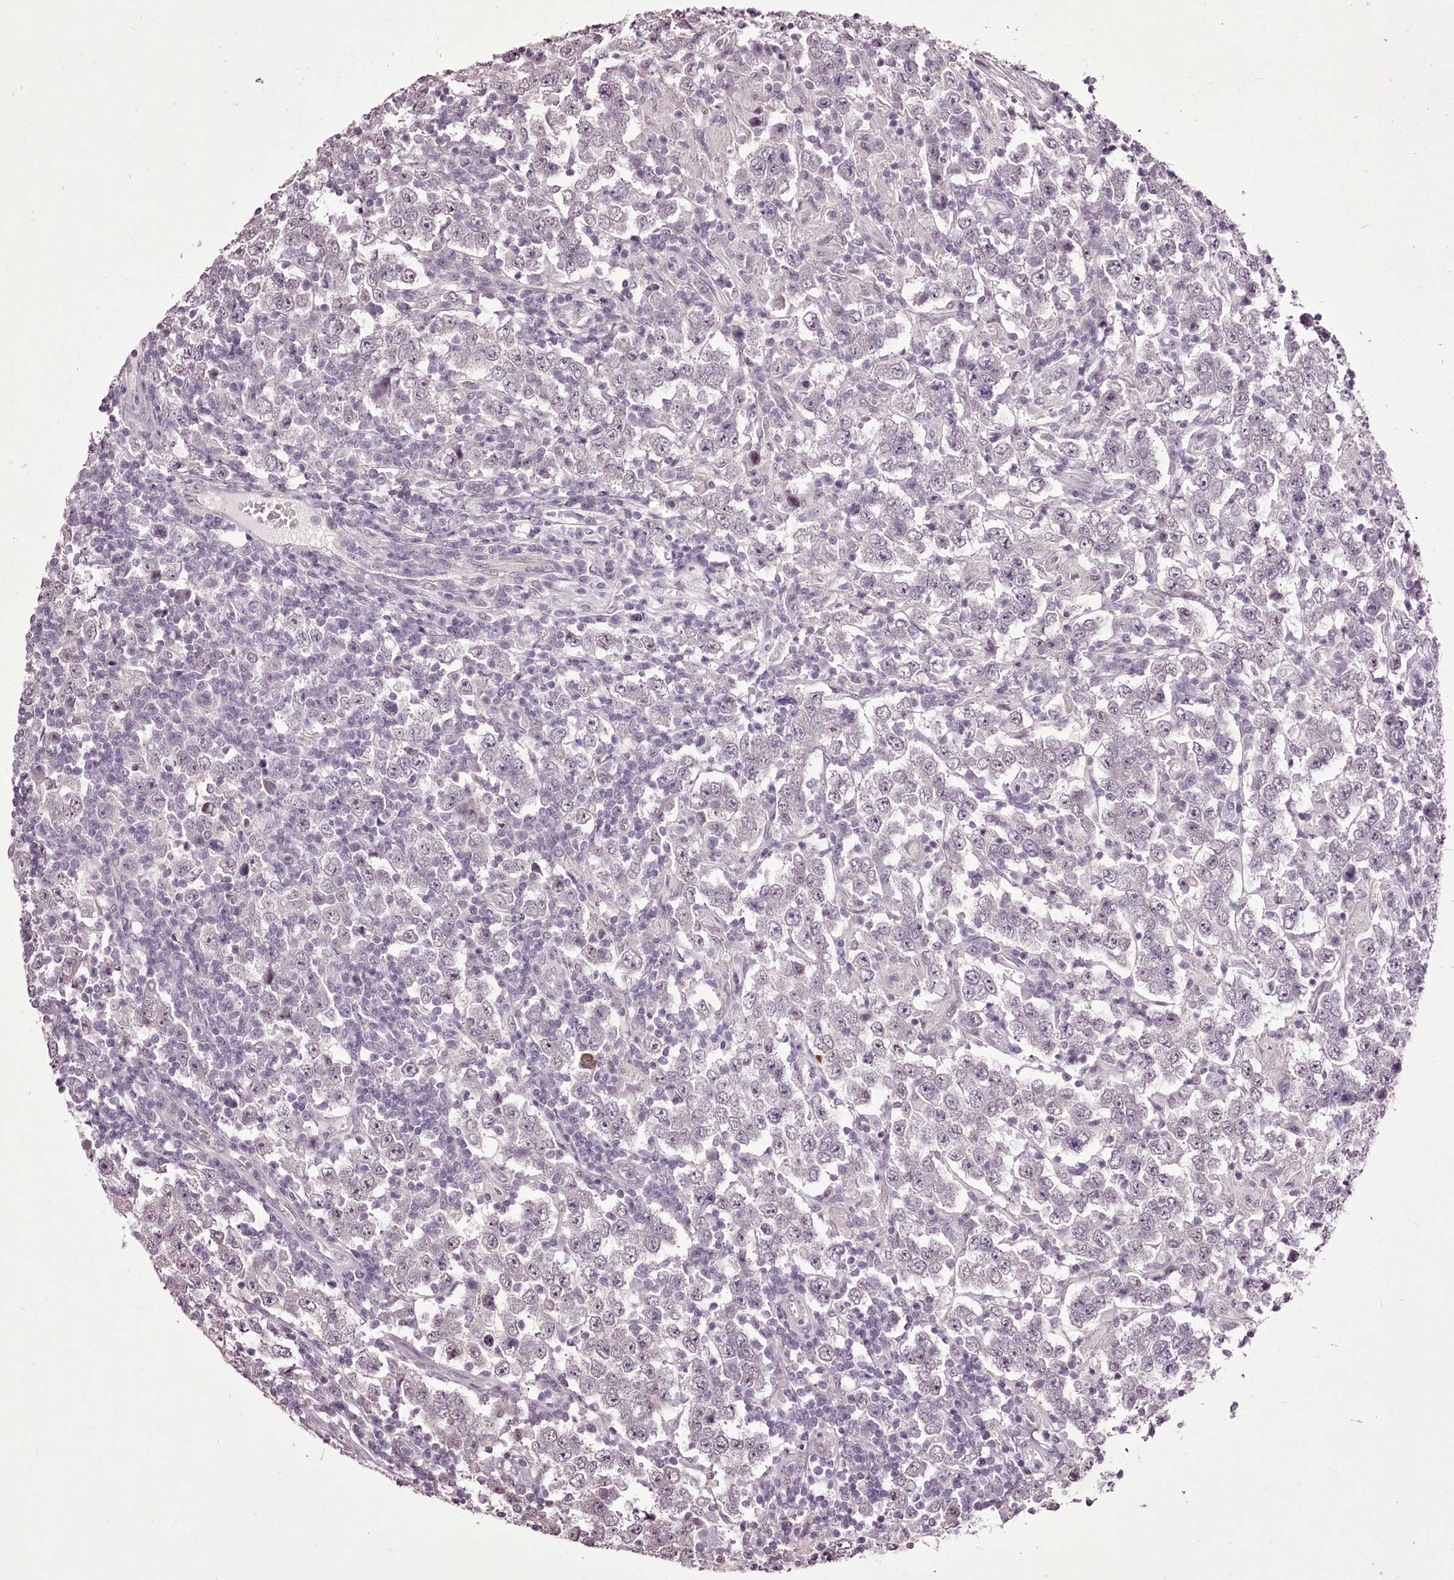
{"staining": {"intensity": "negative", "quantity": "none", "location": "none"}, "tissue": "testis cancer", "cell_type": "Tumor cells", "image_type": "cancer", "snomed": [{"axis": "morphology", "description": "Normal tissue, NOS"}, {"axis": "morphology", "description": "Urothelial carcinoma, High grade"}, {"axis": "morphology", "description": "Seminoma, NOS"}, {"axis": "morphology", "description": "Carcinoma, Embryonal, NOS"}, {"axis": "topography", "description": "Urinary bladder"}, {"axis": "topography", "description": "Testis"}], "caption": "The immunohistochemistry (IHC) image has no significant expression in tumor cells of testis cancer (seminoma) tissue.", "gene": "C1orf56", "patient": {"sex": "male", "age": 41}}